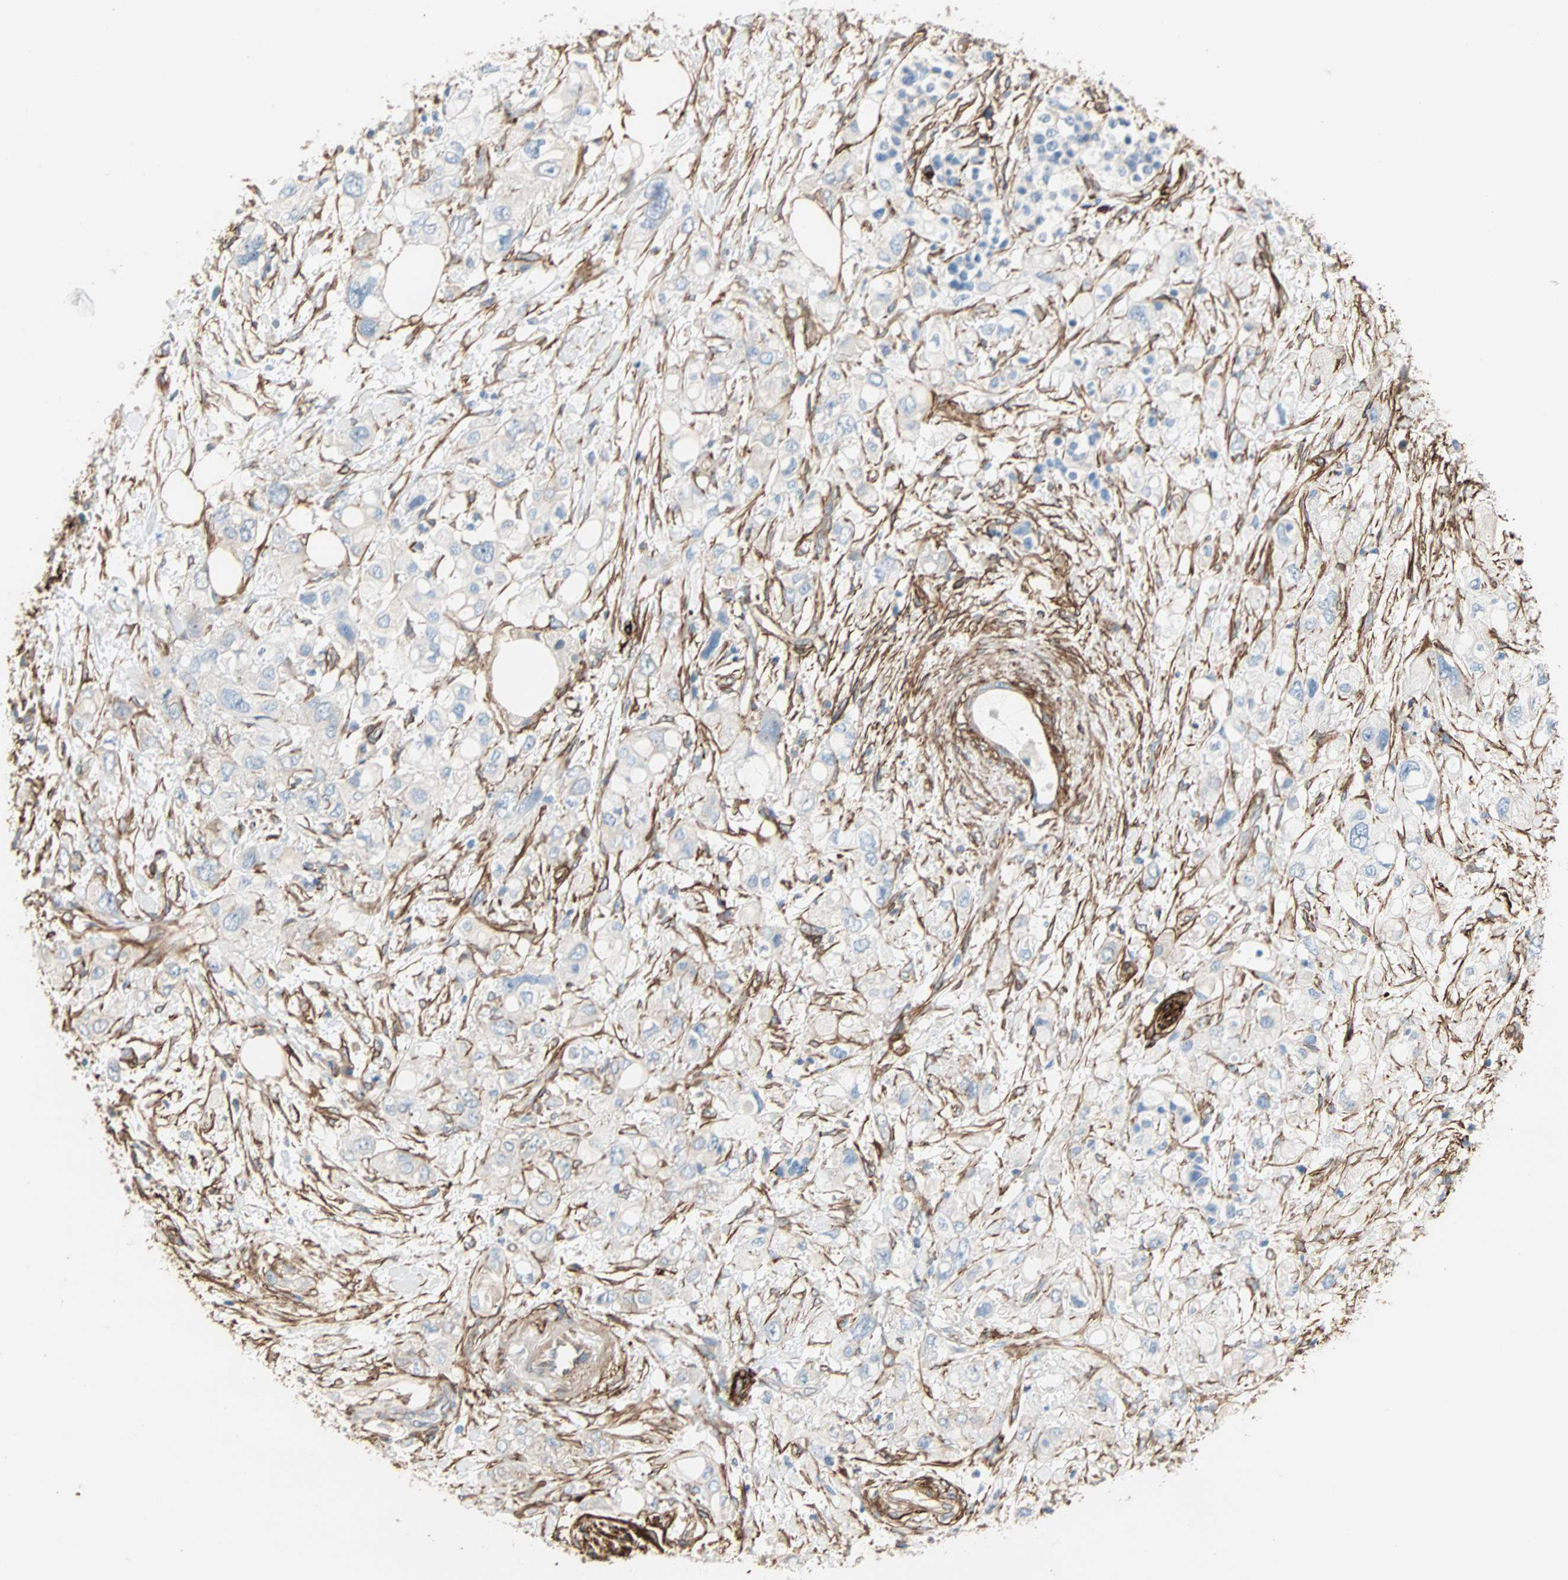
{"staining": {"intensity": "negative", "quantity": "none", "location": "none"}, "tissue": "pancreatic cancer", "cell_type": "Tumor cells", "image_type": "cancer", "snomed": [{"axis": "morphology", "description": "Adenocarcinoma, NOS"}, {"axis": "topography", "description": "Pancreas"}], "caption": "Adenocarcinoma (pancreatic) was stained to show a protein in brown. There is no significant expression in tumor cells. (DAB (3,3'-diaminobenzidine) IHC, high magnification).", "gene": "EPB41L2", "patient": {"sex": "female", "age": 56}}